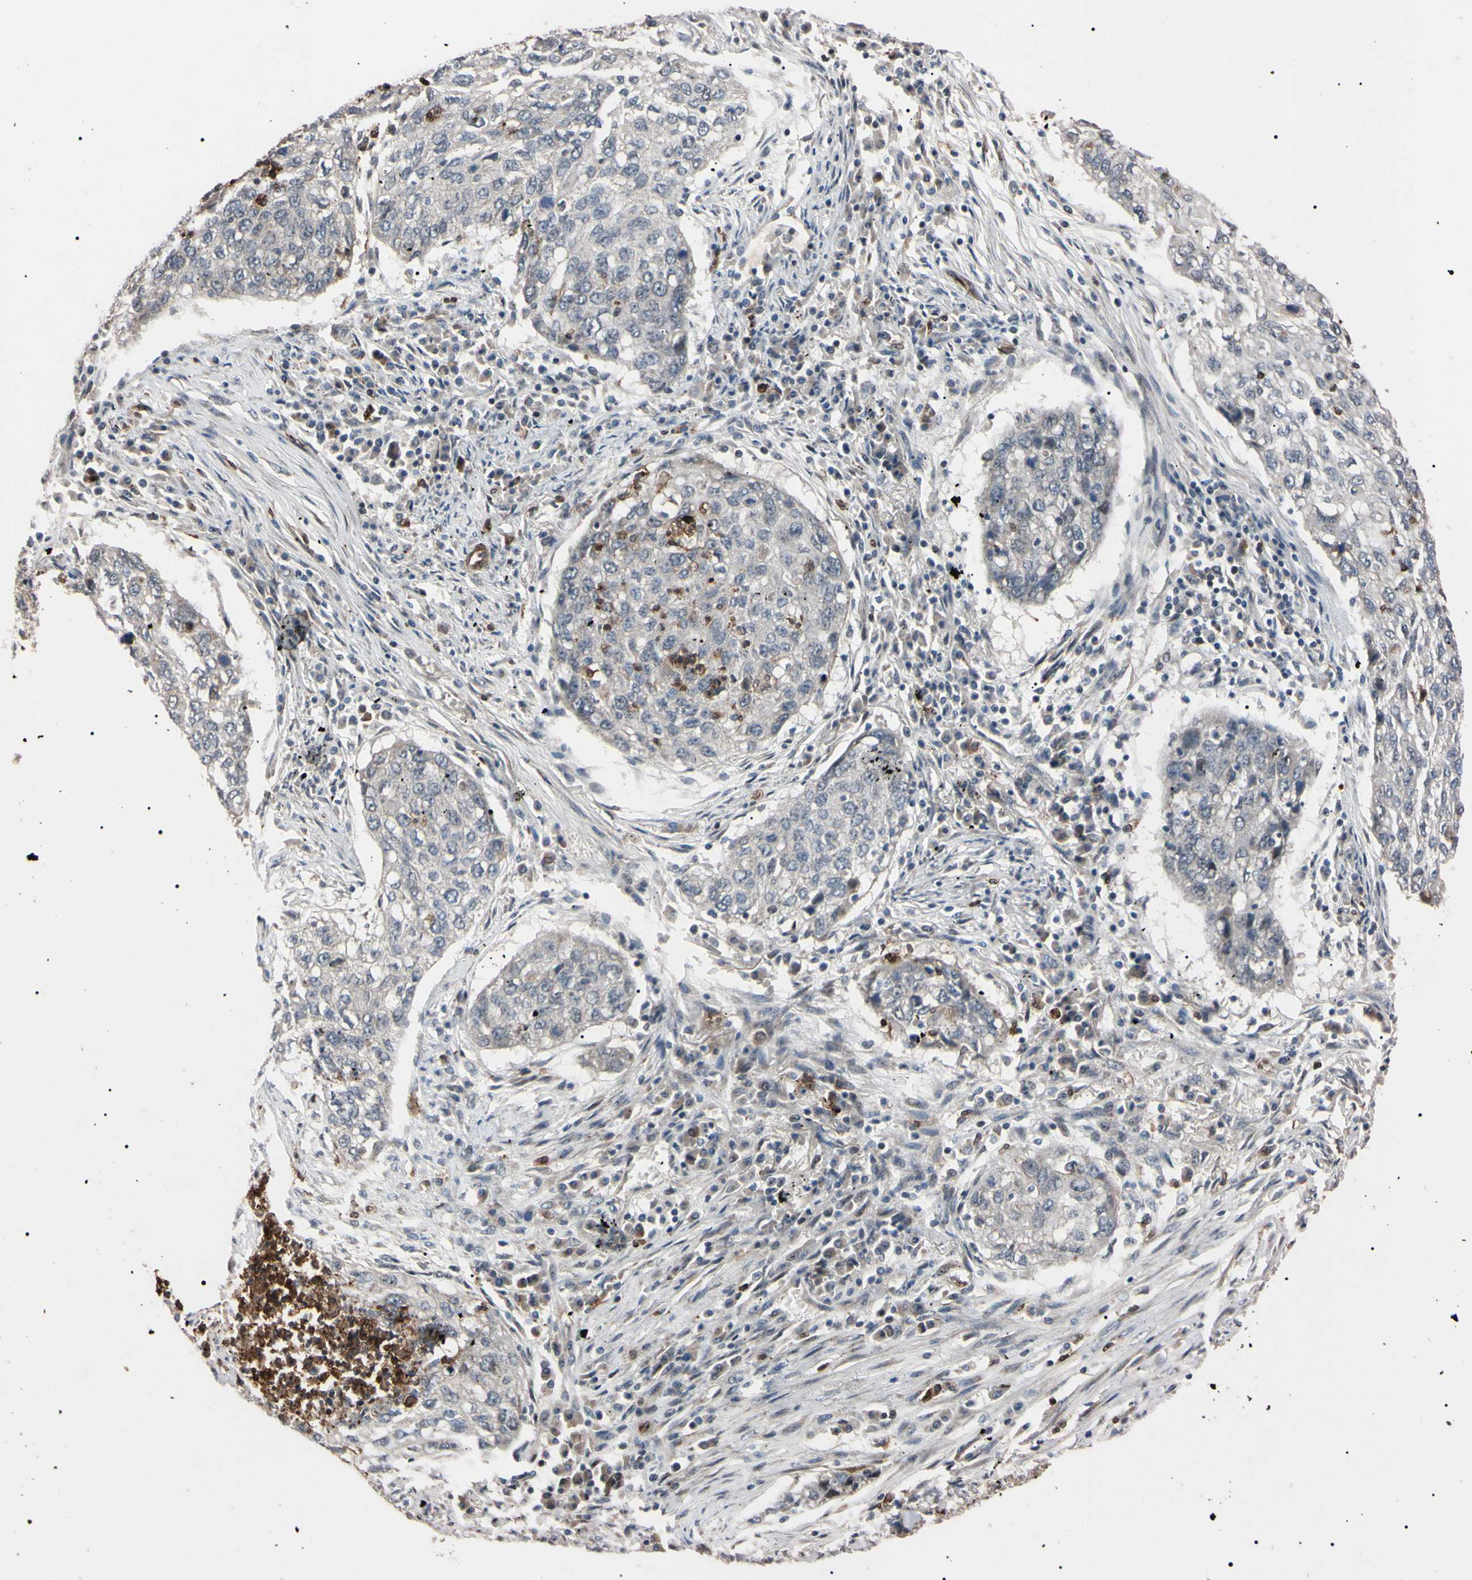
{"staining": {"intensity": "weak", "quantity": ">75%", "location": "cytoplasmic/membranous"}, "tissue": "lung cancer", "cell_type": "Tumor cells", "image_type": "cancer", "snomed": [{"axis": "morphology", "description": "Squamous cell carcinoma, NOS"}, {"axis": "topography", "description": "Lung"}], "caption": "Immunohistochemistry (IHC) (DAB) staining of squamous cell carcinoma (lung) demonstrates weak cytoplasmic/membranous protein positivity in about >75% of tumor cells.", "gene": "TRAF5", "patient": {"sex": "female", "age": 63}}